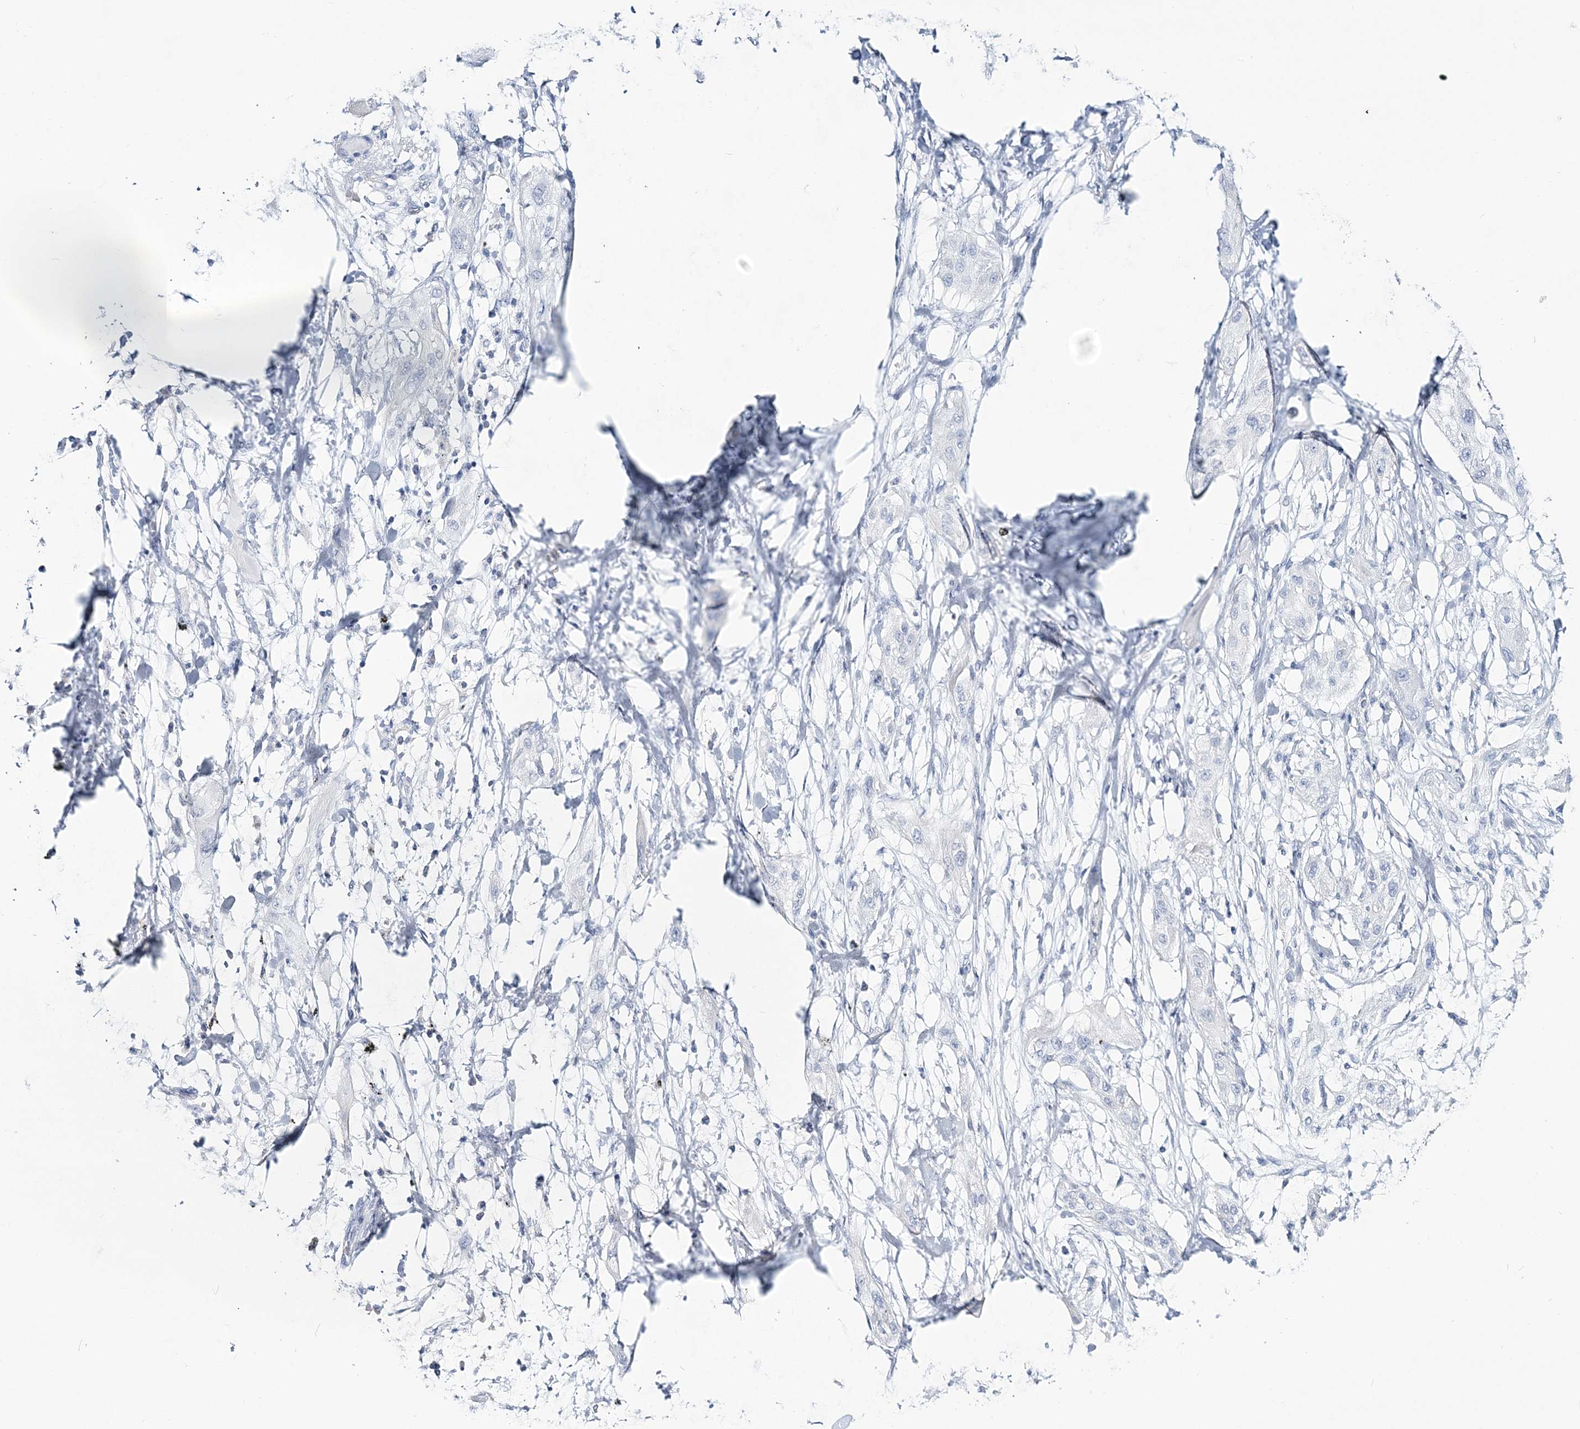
{"staining": {"intensity": "negative", "quantity": "none", "location": "none"}, "tissue": "lung cancer", "cell_type": "Tumor cells", "image_type": "cancer", "snomed": [{"axis": "morphology", "description": "Squamous cell carcinoma, NOS"}, {"axis": "topography", "description": "Lung"}], "caption": "Immunohistochemistry photomicrograph of lung squamous cell carcinoma stained for a protein (brown), which demonstrates no staining in tumor cells.", "gene": "CYP3A4", "patient": {"sex": "female", "age": 47}}